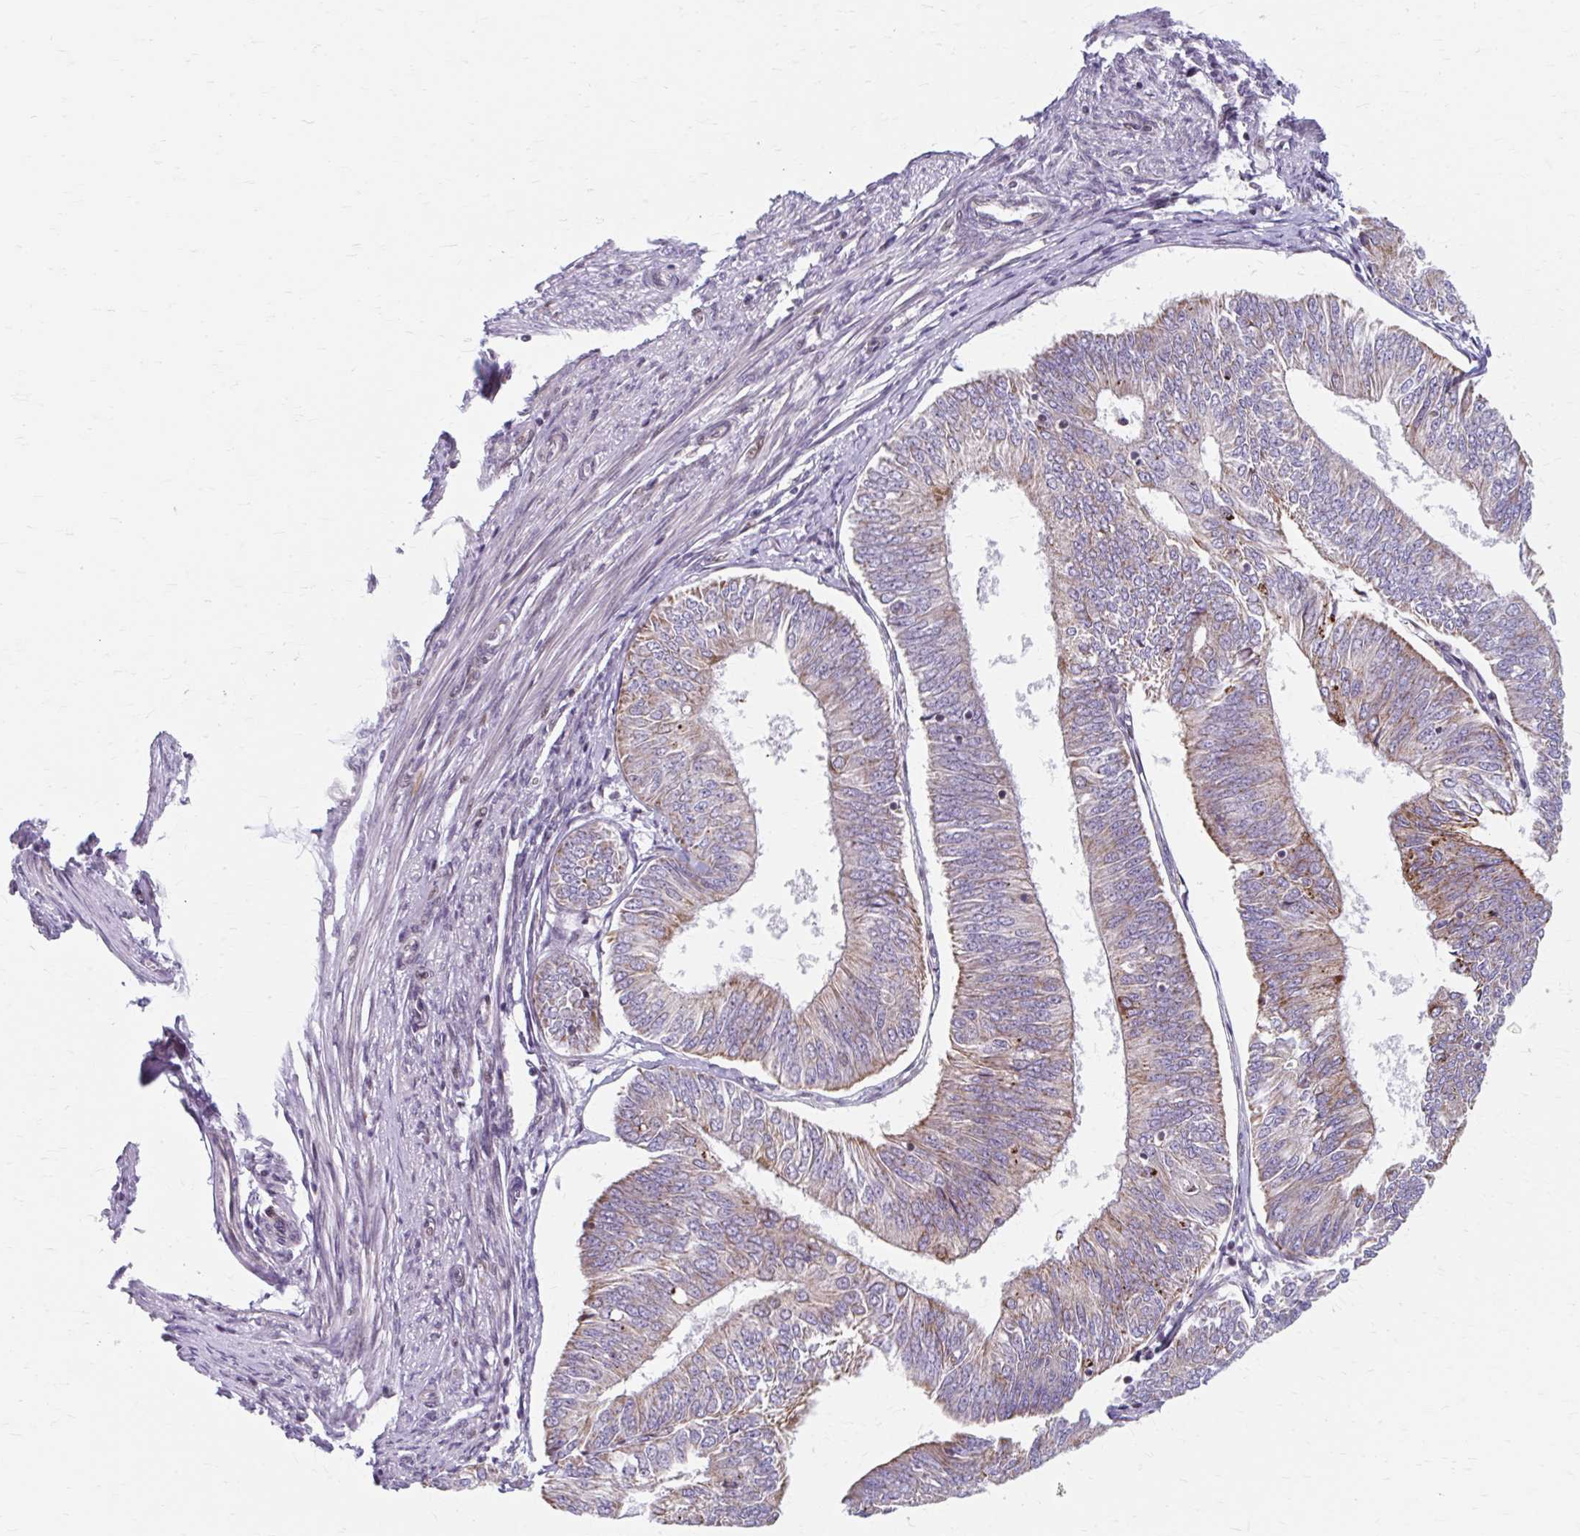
{"staining": {"intensity": "weak", "quantity": "25%-75%", "location": "cytoplasmic/membranous"}, "tissue": "endometrial cancer", "cell_type": "Tumor cells", "image_type": "cancer", "snomed": [{"axis": "morphology", "description": "Adenocarcinoma, NOS"}, {"axis": "topography", "description": "Endometrium"}], "caption": "The histopathology image displays immunohistochemical staining of endometrial cancer. There is weak cytoplasmic/membranous staining is present in approximately 25%-75% of tumor cells.", "gene": "BEAN1", "patient": {"sex": "female", "age": 58}}